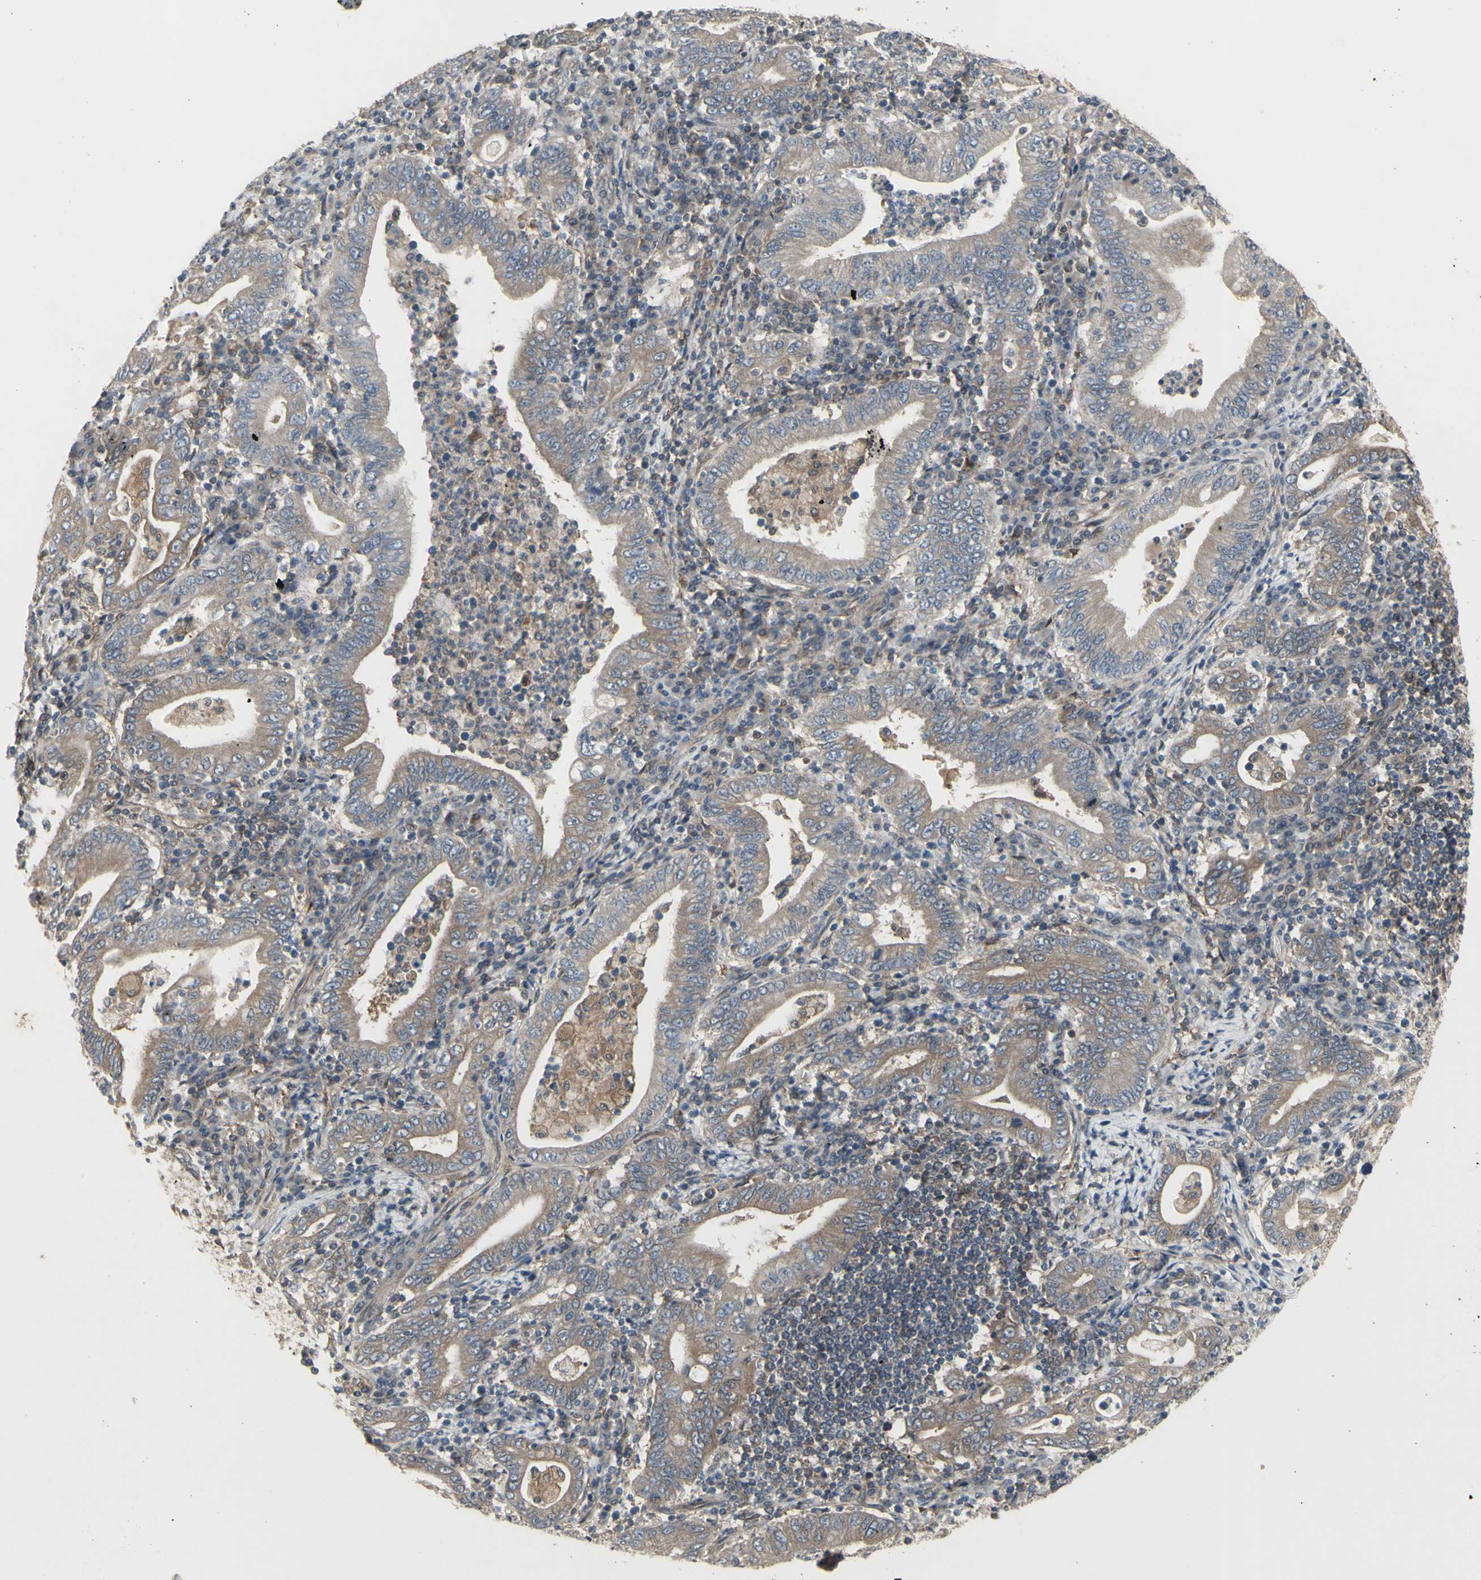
{"staining": {"intensity": "moderate", "quantity": ">75%", "location": "cytoplasmic/membranous"}, "tissue": "stomach cancer", "cell_type": "Tumor cells", "image_type": "cancer", "snomed": [{"axis": "morphology", "description": "Normal tissue, NOS"}, {"axis": "morphology", "description": "Adenocarcinoma, NOS"}, {"axis": "topography", "description": "Esophagus"}, {"axis": "topography", "description": "Stomach, upper"}, {"axis": "topography", "description": "Peripheral nerve tissue"}], "caption": "There is medium levels of moderate cytoplasmic/membranous positivity in tumor cells of stomach cancer, as demonstrated by immunohistochemical staining (brown color).", "gene": "CHURC1-FNTB", "patient": {"sex": "male", "age": 62}}